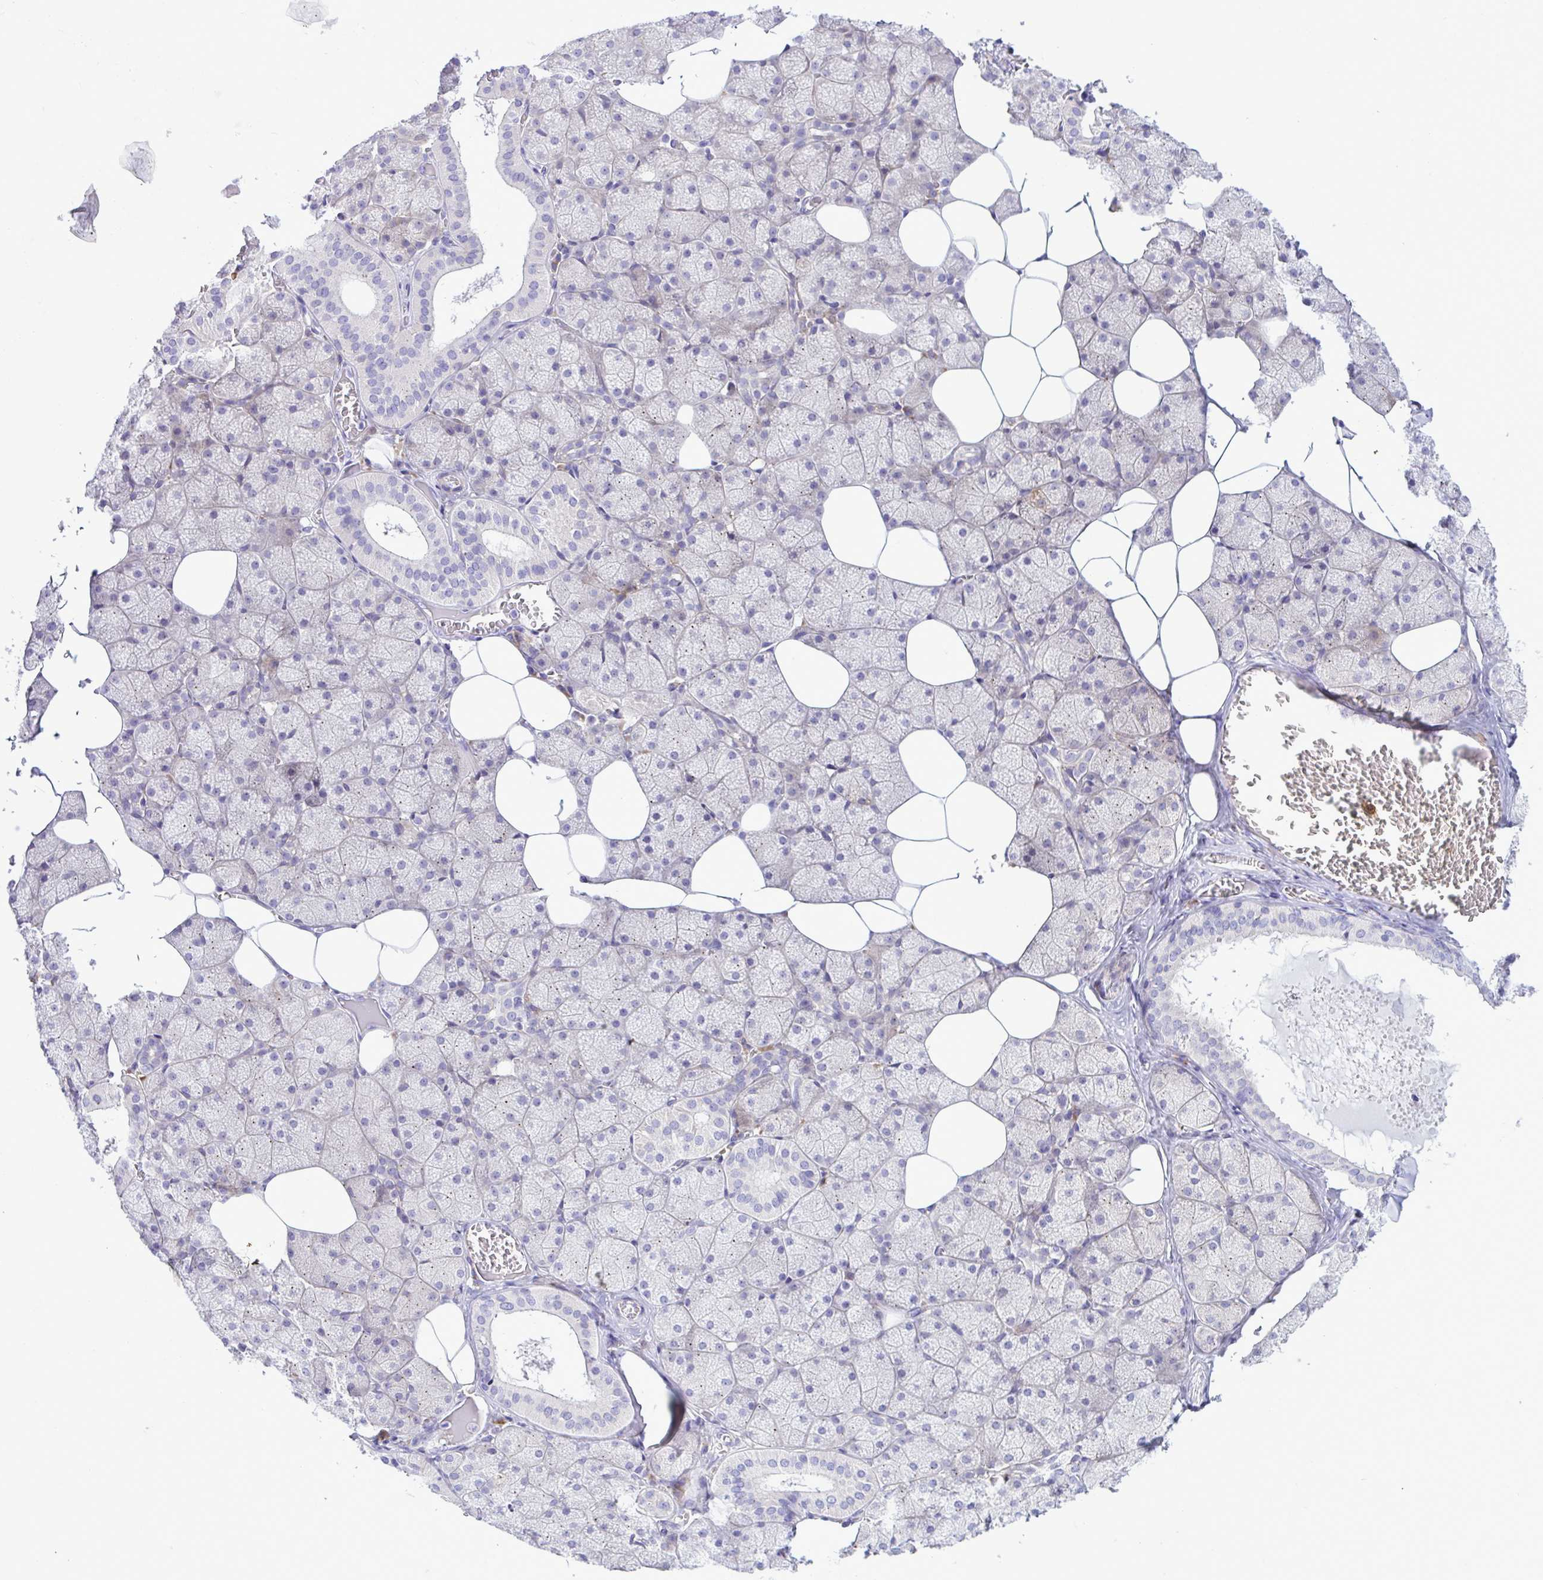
{"staining": {"intensity": "negative", "quantity": "none", "location": "none"}, "tissue": "salivary gland", "cell_type": "Glandular cells", "image_type": "normal", "snomed": [{"axis": "morphology", "description": "Normal tissue, NOS"}, {"axis": "topography", "description": "Salivary gland"}, {"axis": "topography", "description": "Peripheral nerve tissue"}], "caption": "Micrograph shows no protein positivity in glandular cells of normal salivary gland.", "gene": "FAM86B1", "patient": {"sex": "male", "age": 38}}